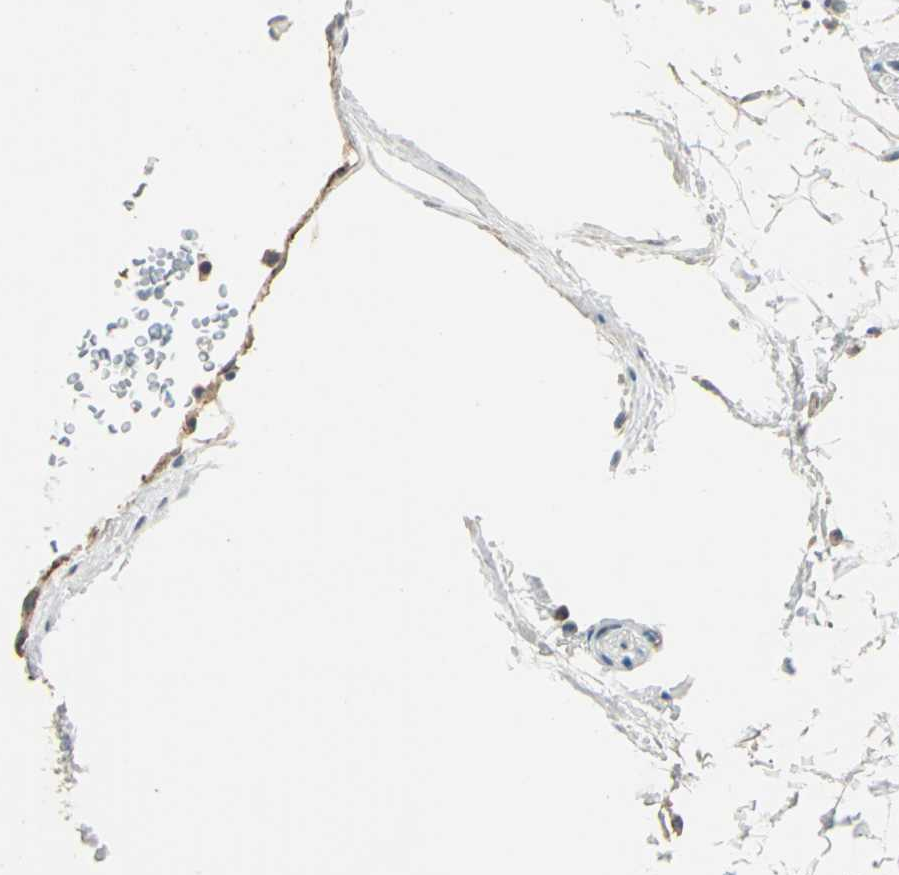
{"staining": {"intensity": "negative", "quantity": "none", "location": "none"}, "tissue": "adipose tissue", "cell_type": "Adipocytes", "image_type": "normal", "snomed": [{"axis": "morphology", "description": "Normal tissue, NOS"}, {"axis": "topography", "description": "Soft tissue"}], "caption": "Immunohistochemistry (IHC) of benign adipose tissue shows no expression in adipocytes. (Brightfield microscopy of DAB immunohistochemistry (IHC) at high magnification).", "gene": "RAPGEF1", "patient": {"sex": "male", "age": 72}}